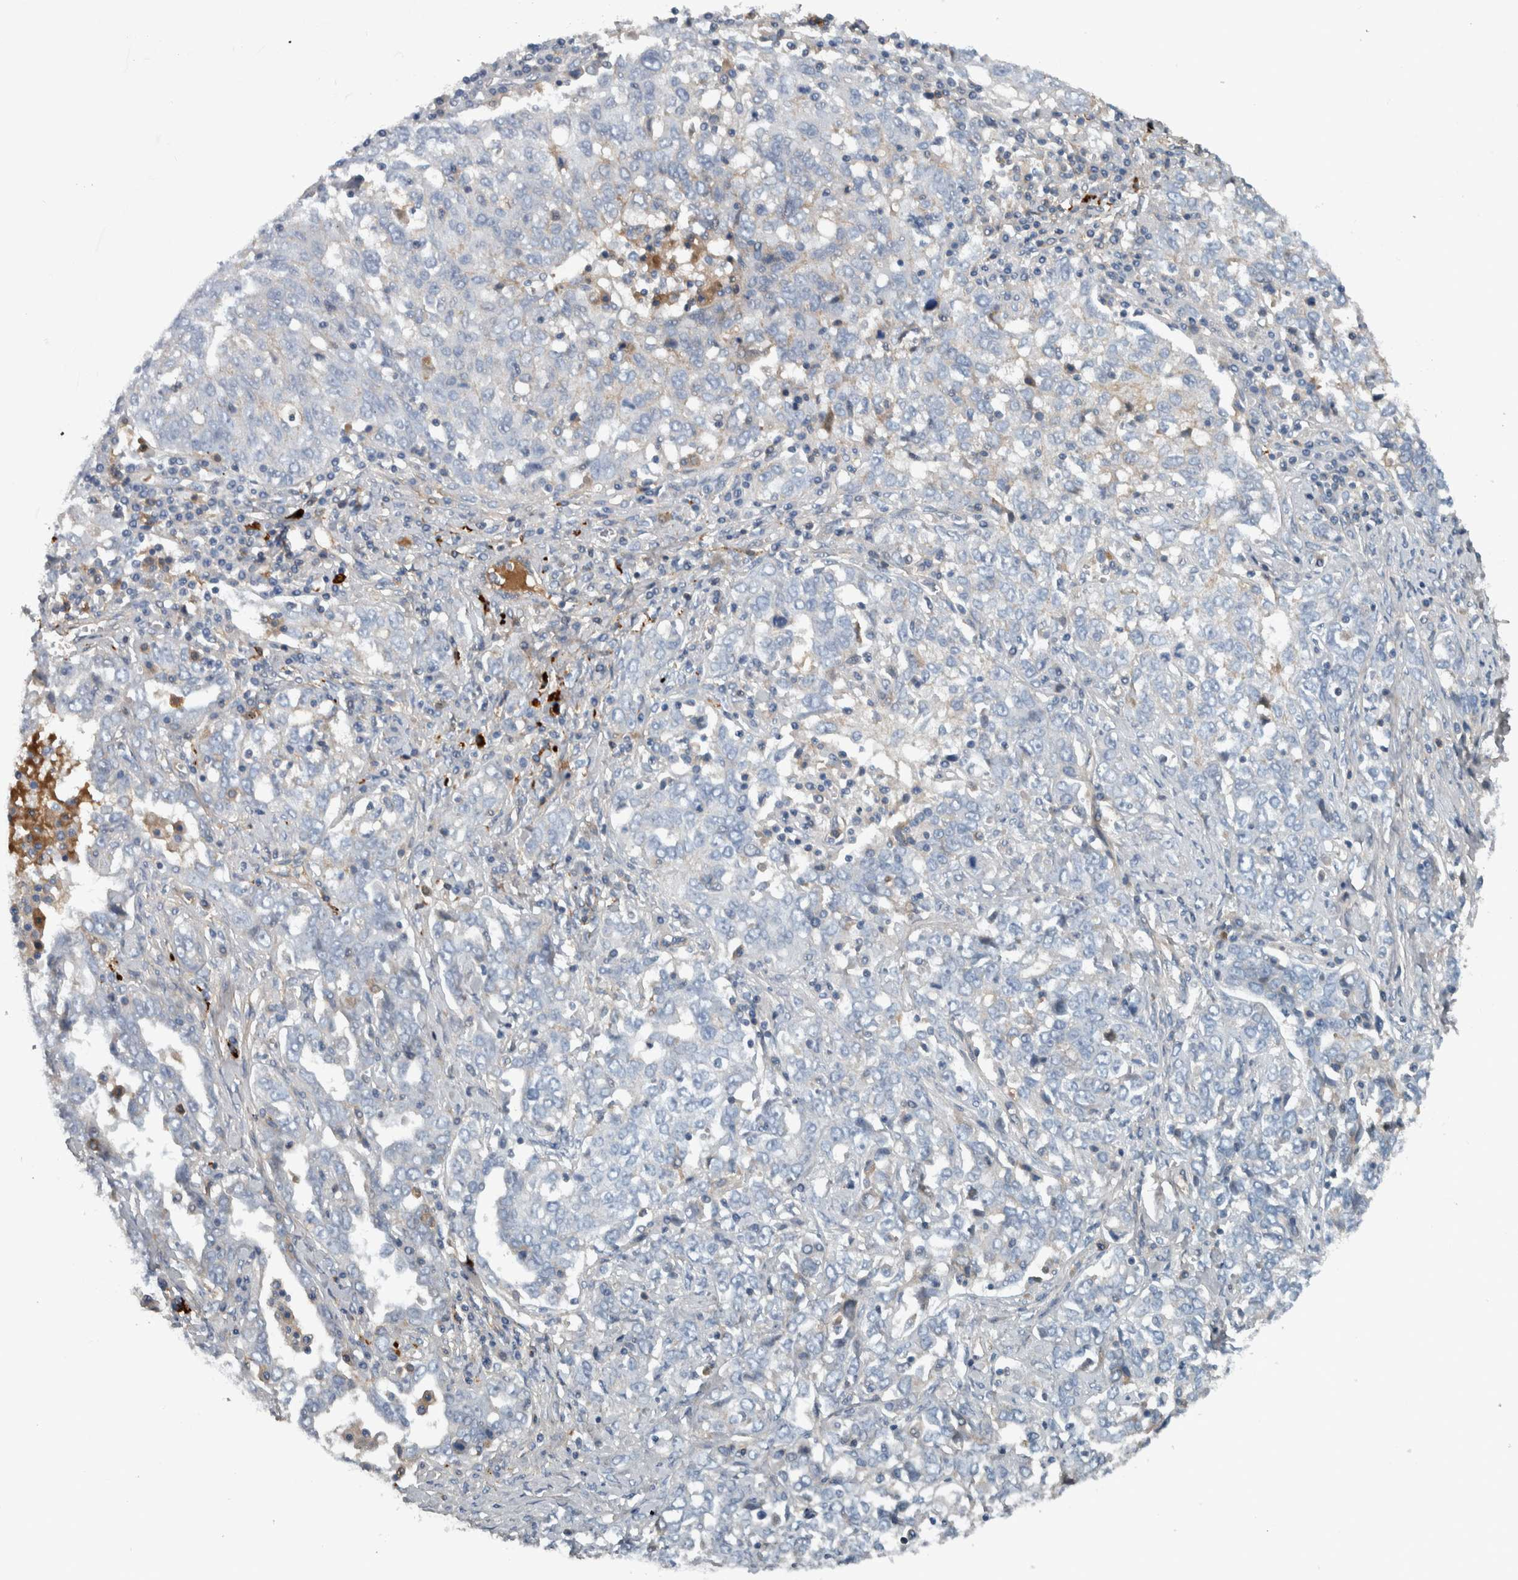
{"staining": {"intensity": "negative", "quantity": "none", "location": "none"}, "tissue": "ovarian cancer", "cell_type": "Tumor cells", "image_type": "cancer", "snomed": [{"axis": "morphology", "description": "Carcinoma, endometroid"}, {"axis": "topography", "description": "Ovary"}], "caption": "Immunohistochemical staining of human ovarian endometroid carcinoma reveals no significant expression in tumor cells.", "gene": "SERPINC1", "patient": {"sex": "female", "age": 62}}